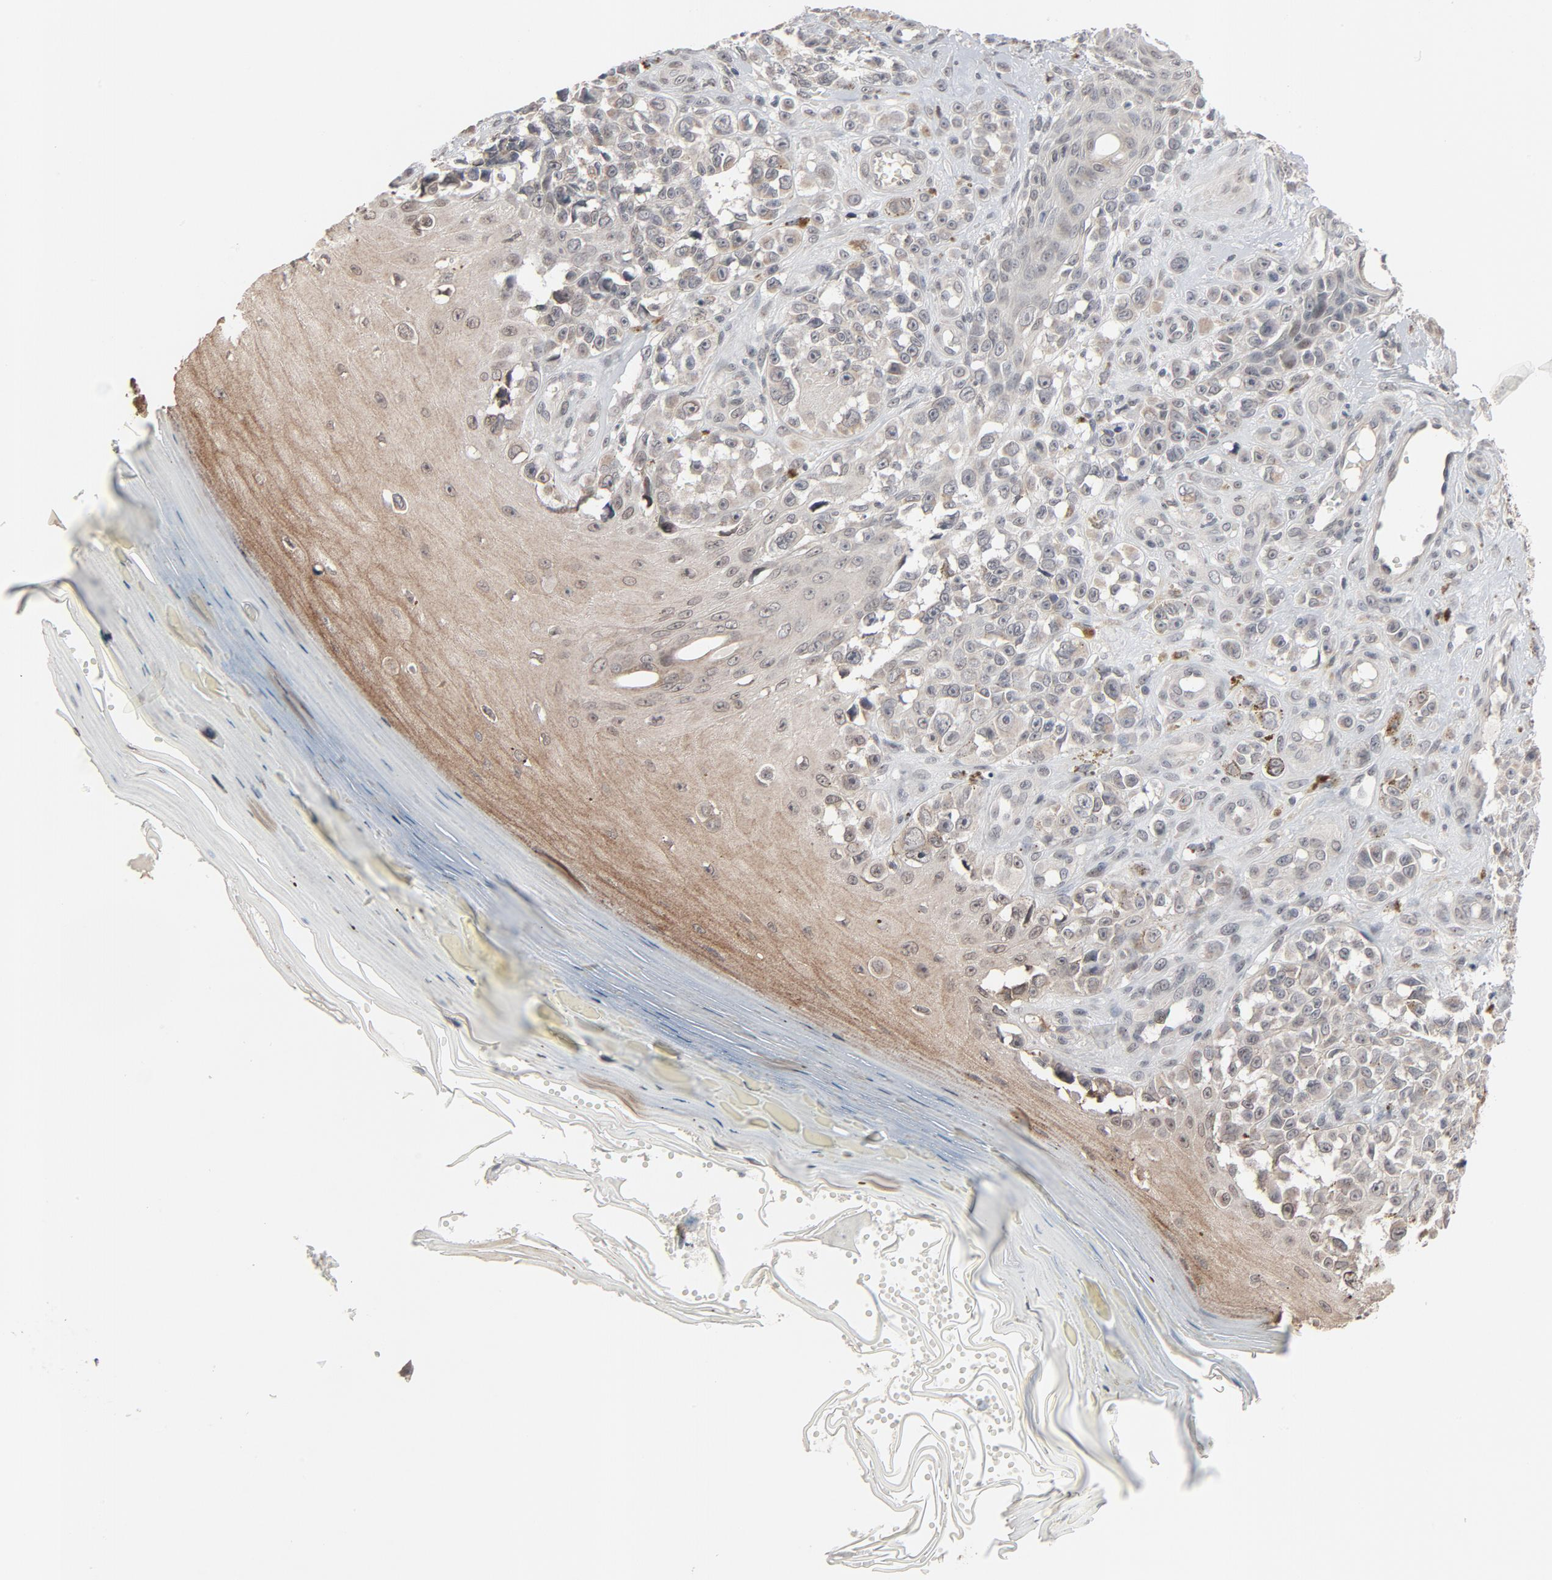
{"staining": {"intensity": "weak", "quantity": "<25%", "location": "cytoplasmic/membranous"}, "tissue": "melanoma", "cell_type": "Tumor cells", "image_type": "cancer", "snomed": [{"axis": "morphology", "description": "Malignant melanoma, NOS"}, {"axis": "topography", "description": "Skin"}], "caption": "Protein analysis of malignant melanoma reveals no significant staining in tumor cells.", "gene": "MT3", "patient": {"sex": "female", "age": 82}}